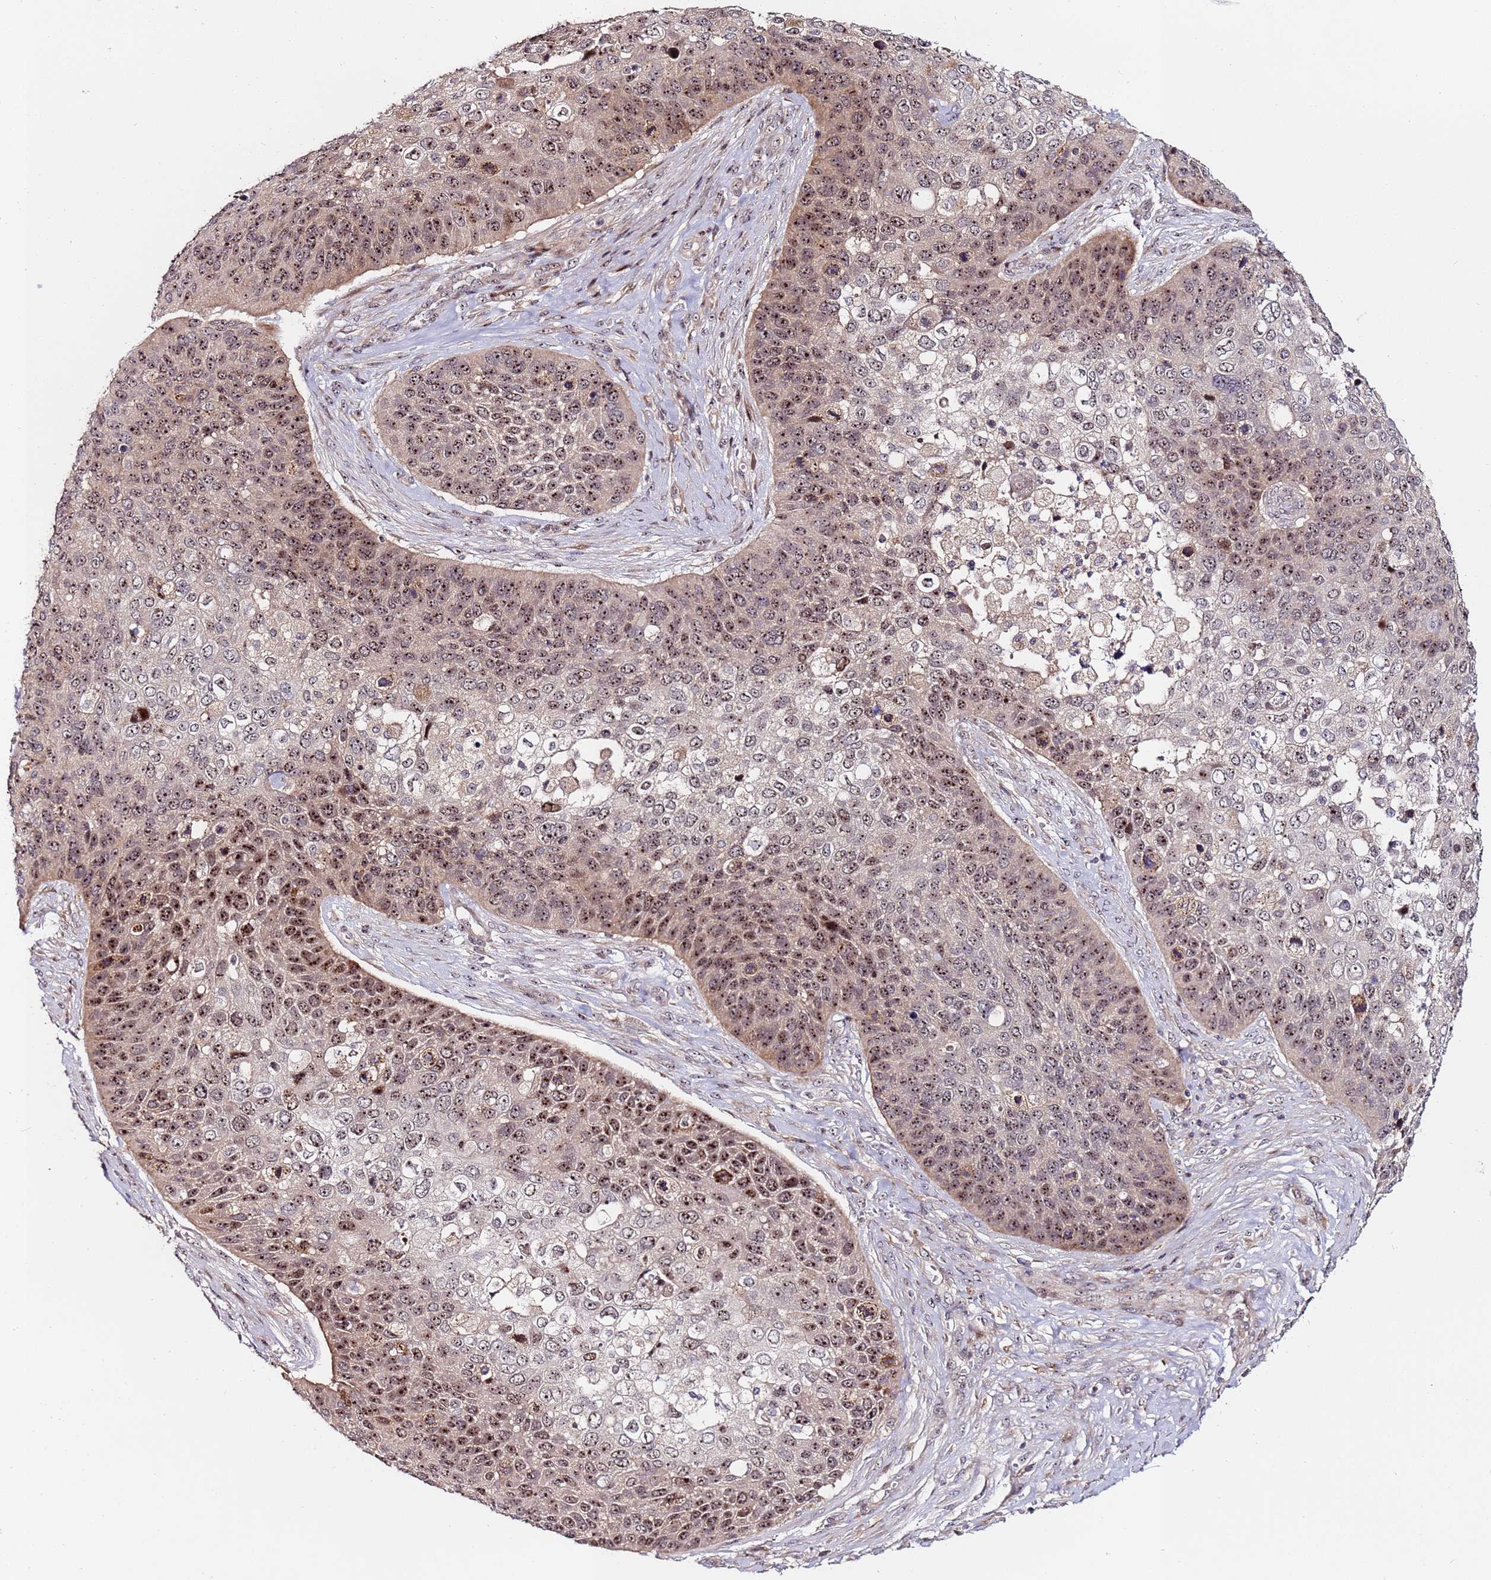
{"staining": {"intensity": "strong", "quantity": ">75%", "location": "nuclear"}, "tissue": "skin cancer", "cell_type": "Tumor cells", "image_type": "cancer", "snomed": [{"axis": "morphology", "description": "Basal cell carcinoma"}, {"axis": "topography", "description": "Skin"}], "caption": "An image showing strong nuclear expression in about >75% of tumor cells in skin cancer (basal cell carcinoma), as visualized by brown immunohistochemical staining.", "gene": "KRI1", "patient": {"sex": "female", "age": 74}}